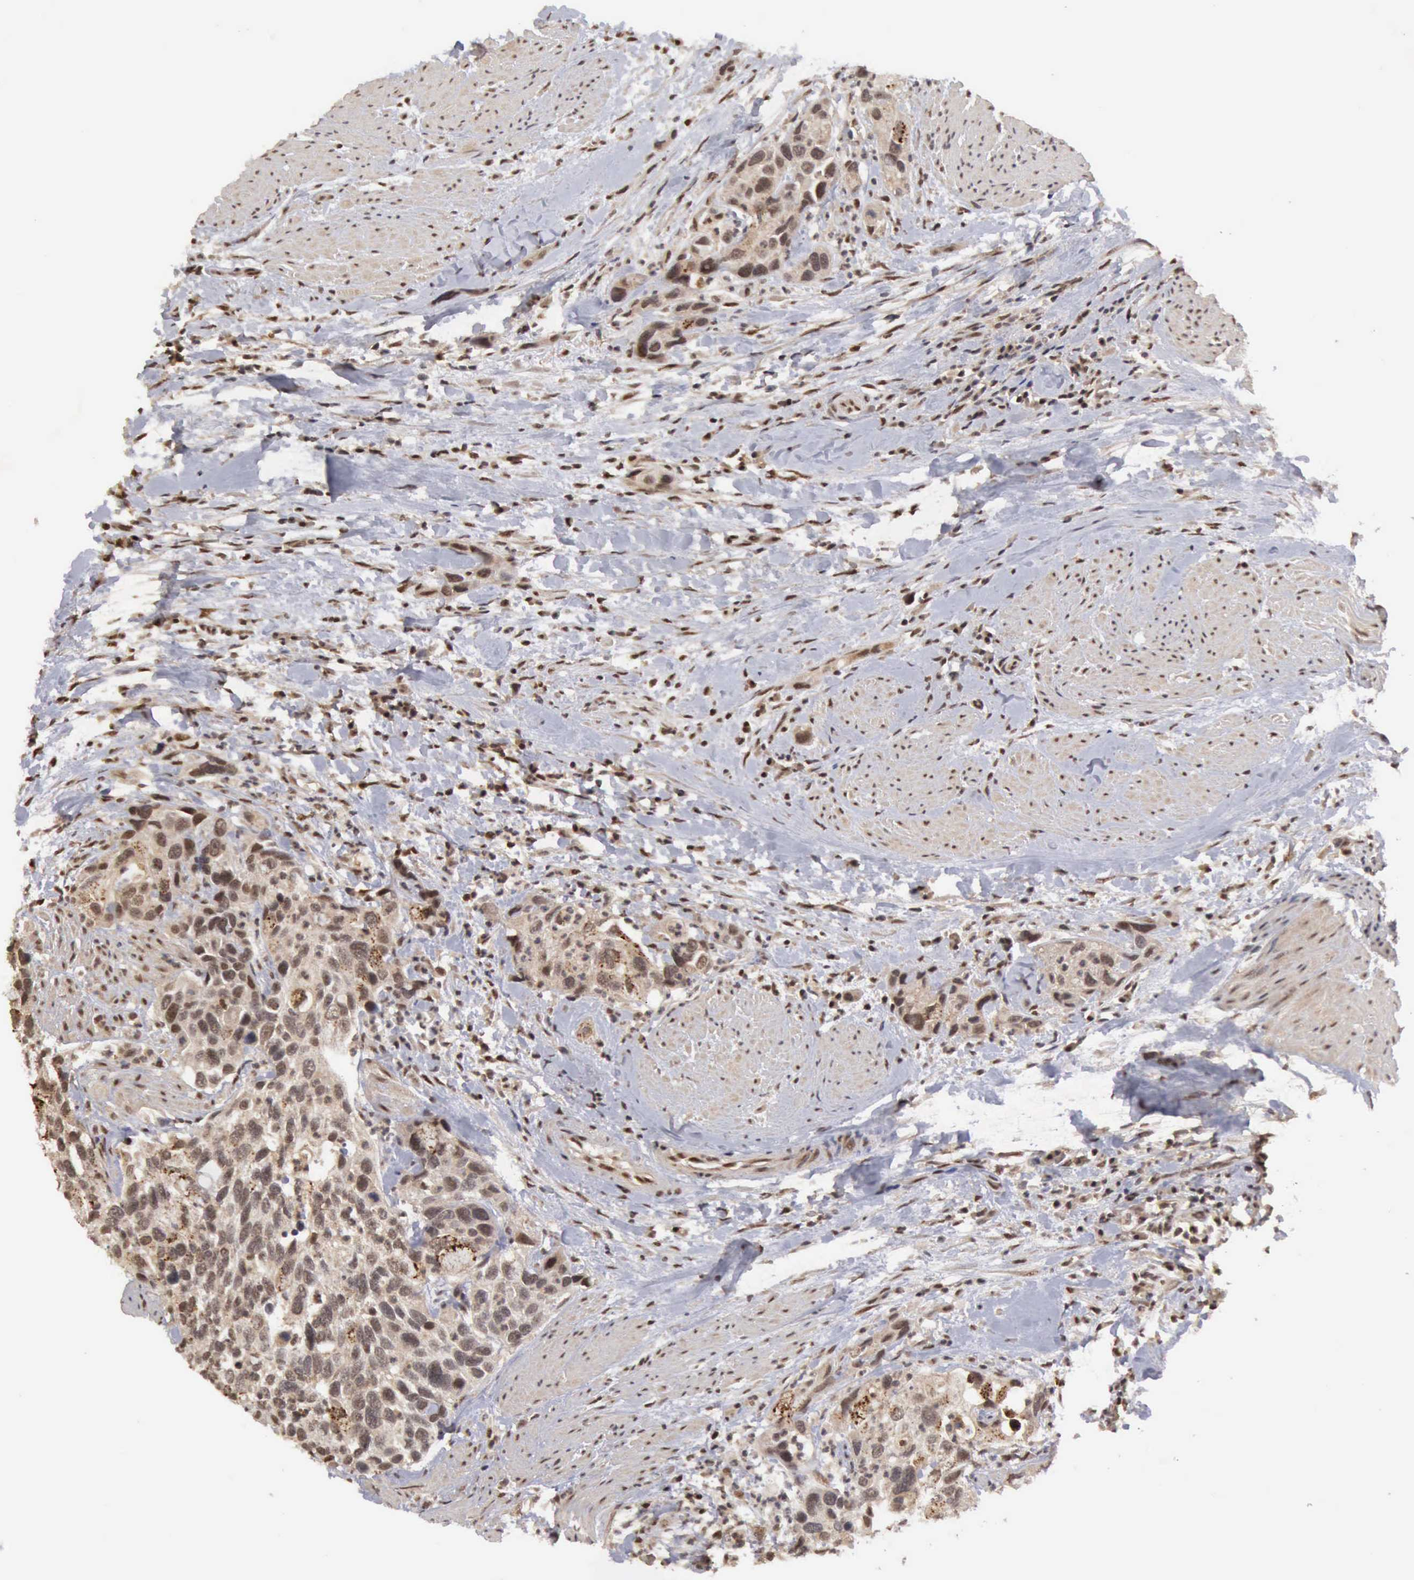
{"staining": {"intensity": "moderate", "quantity": ">75%", "location": "cytoplasmic/membranous,nuclear"}, "tissue": "urothelial cancer", "cell_type": "Tumor cells", "image_type": "cancer", "snomed": [{"axis": "morphology", "description": "Urothelial carcinoma, High grade"}, {"axis": "topography", "description": "Urinary bladder"}], "caption": "Human high-grade urothelial carcinoma stained with a protein marker displays moderate staining in tumor cells.", "gene": "CDKN2A", "patient": {"sex": "male", "age": 66}}